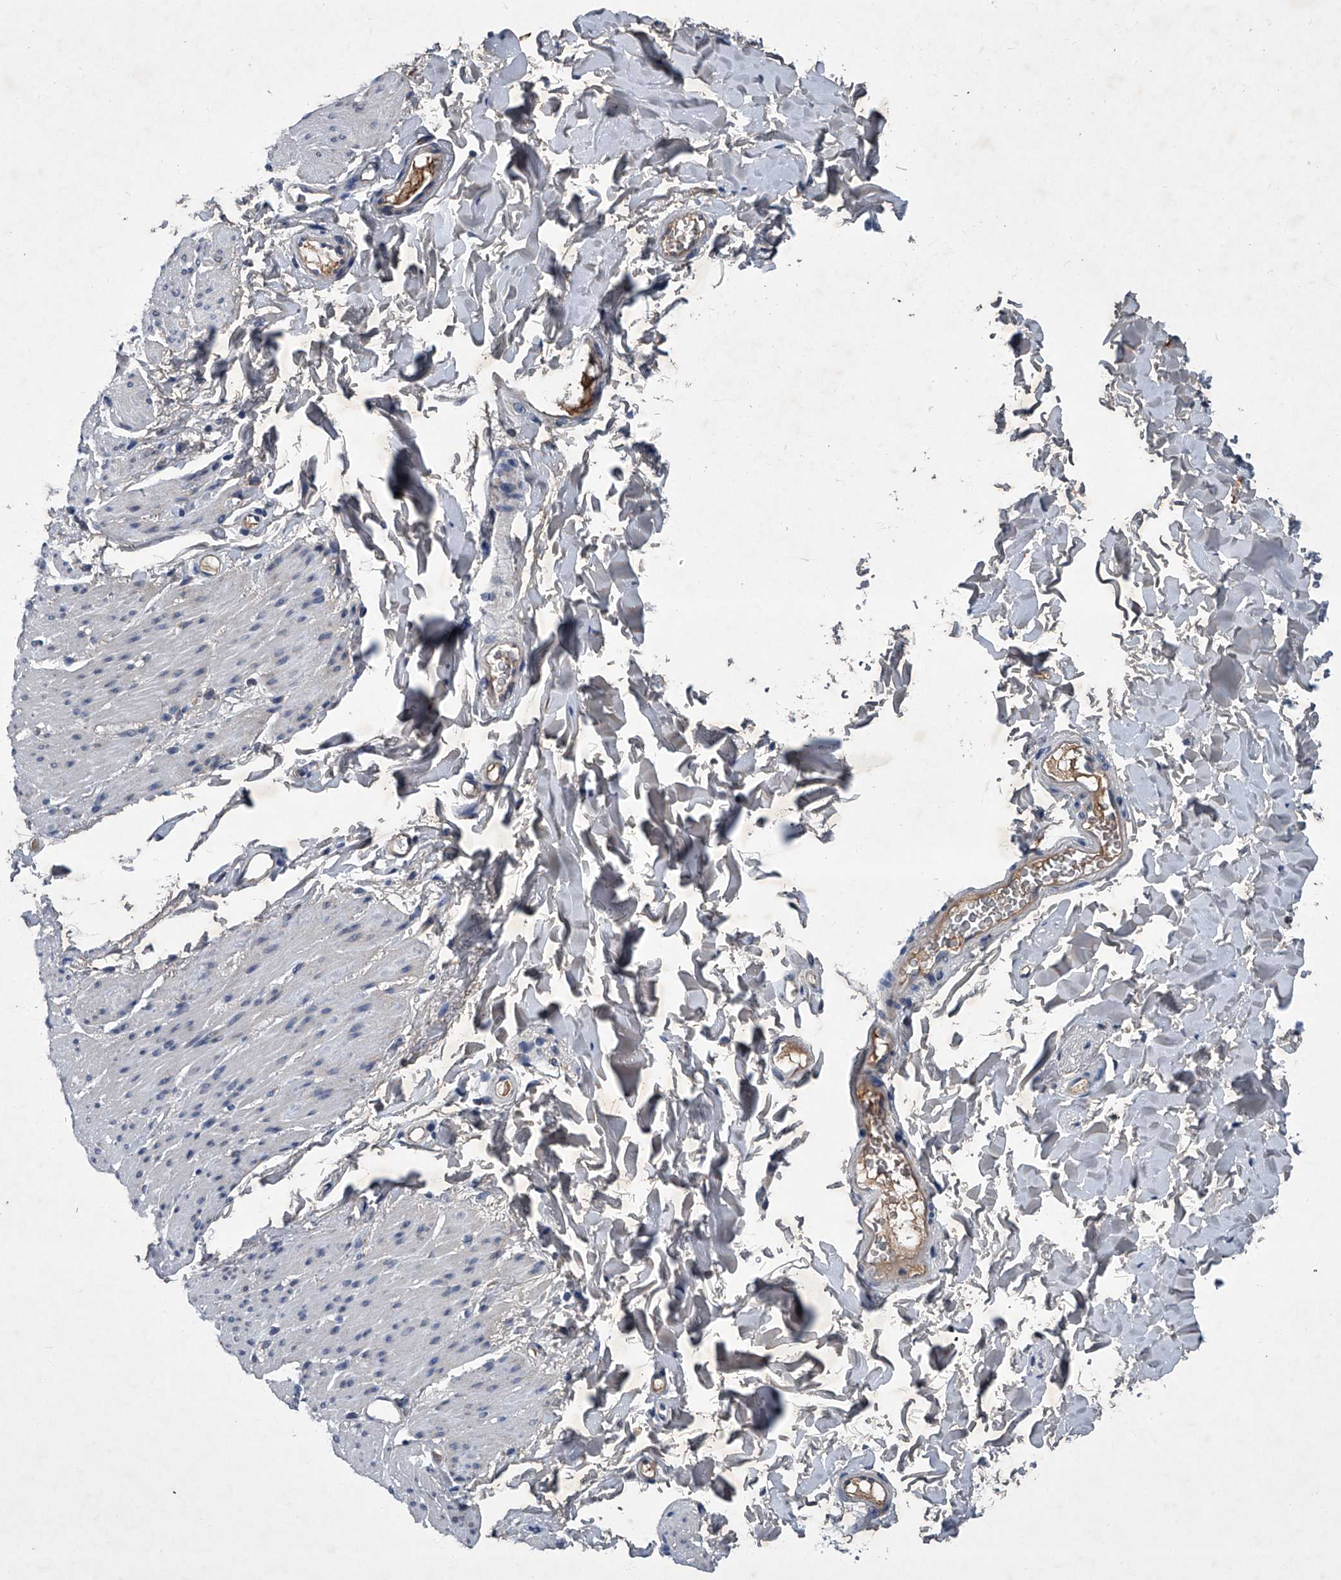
{"staining": {"intensity": "negative", "quantity": "none", "location": "none"}, "tissue": "smooth muscle", "cell_type": "Smooth muscle cells", "image_type": "normal", "snomed": [{"axis": "morphology", "description": "Normal tissue, NOS"}, {"axis": "topography", "description": "Colon"}, {"axis": "topography", "description": "Peripheral nerve tissue"}], "caption": "This is an IHC histopathology image of benign human smooth muscle. There is no expression in smooth muscle cells.", "gene": "ABCG1", "patient": {"sex": "female", "age": 61}}